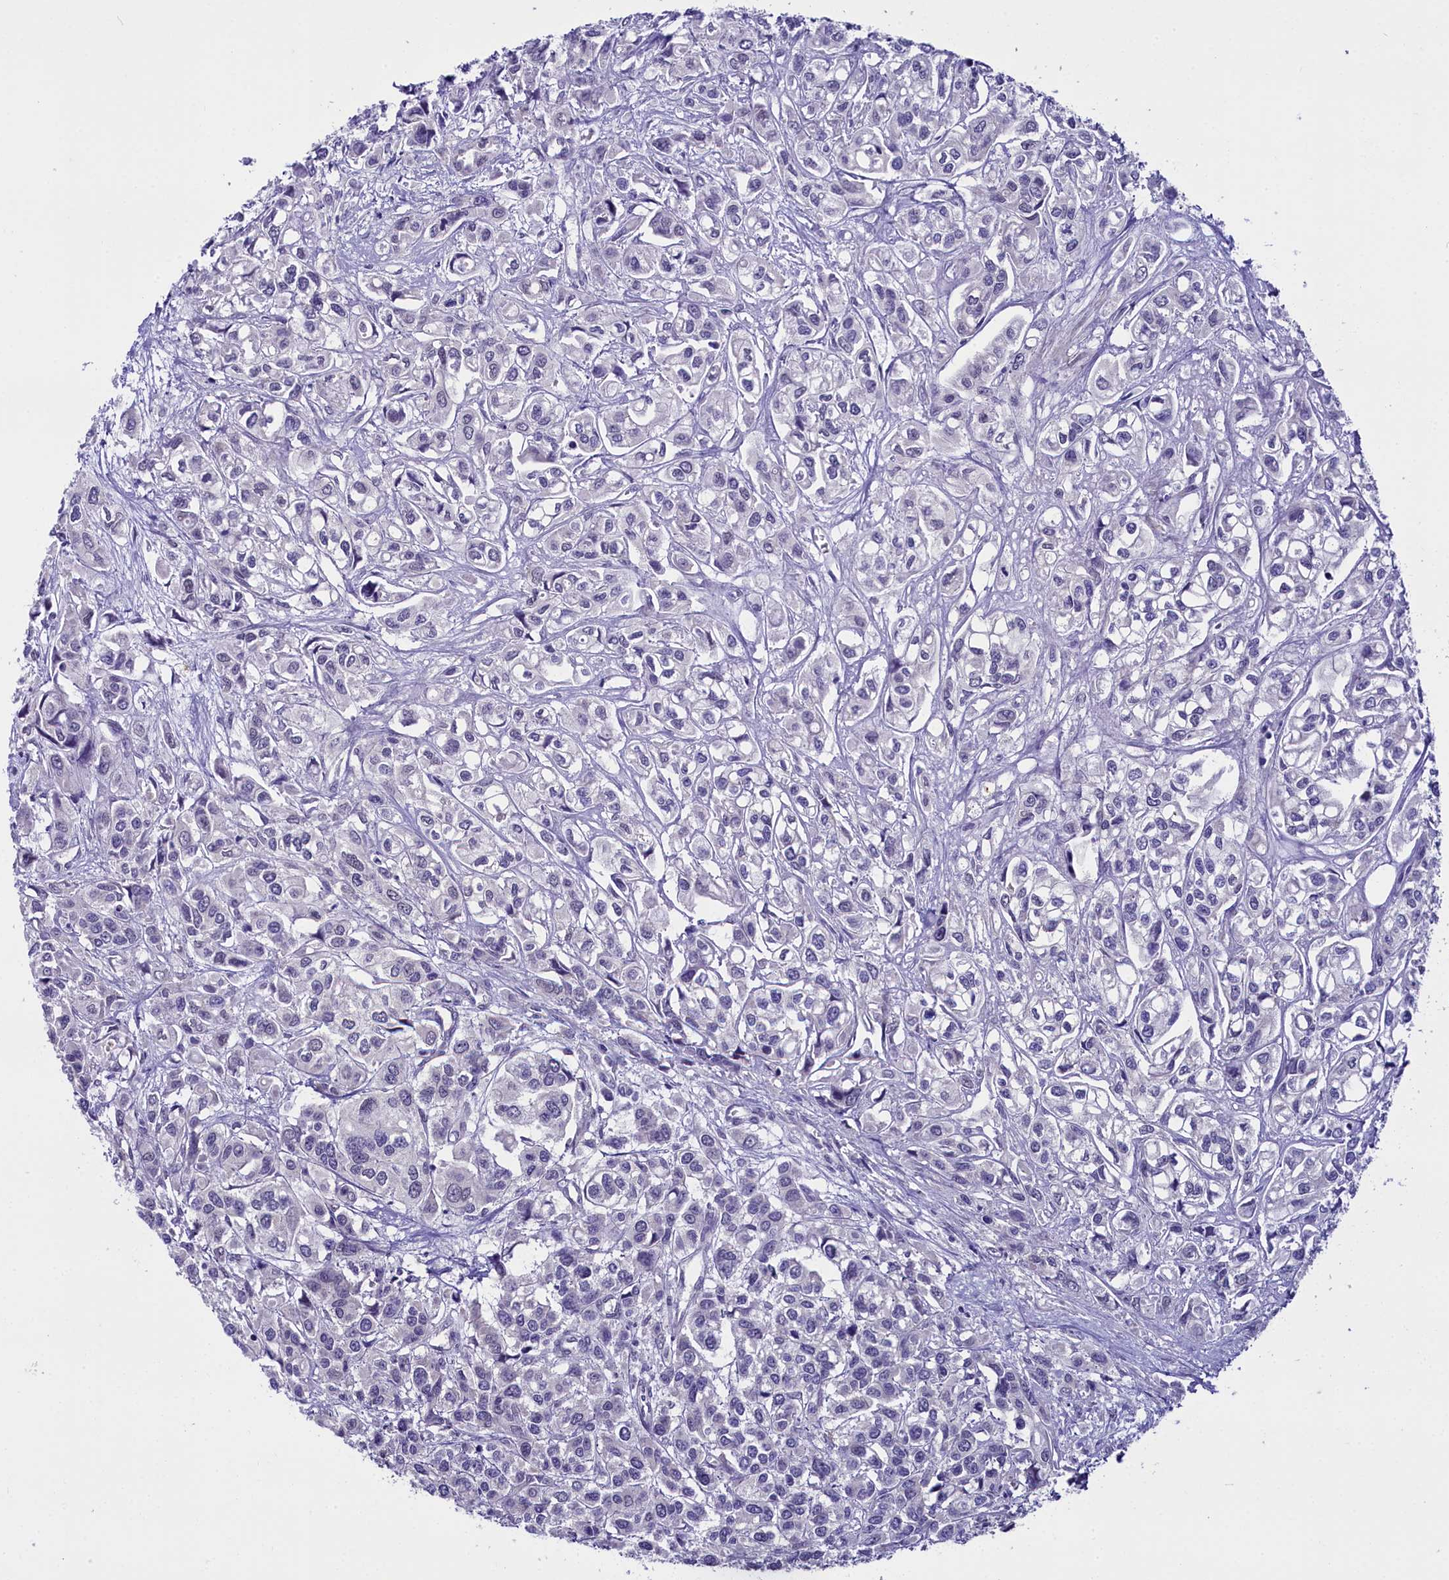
{"staining": {"intensity": "negative", "quantity": "none", "location": "none"}, "tissue": "urothelial cancer", "cell_type": "Tumor cells", "image_type": "cancer", "snomed": [{"axis": "morphology", "description": "Urothelial carcinoma, High grade"}, {"axis": "topography", "description": "Urinary bladder"}], "caption": "The image shows no staining of tumor cells in urothelial carcinoma (high-grade).", "gene": "OSGEP", "patient": {"sex": "male", "age": 67}}